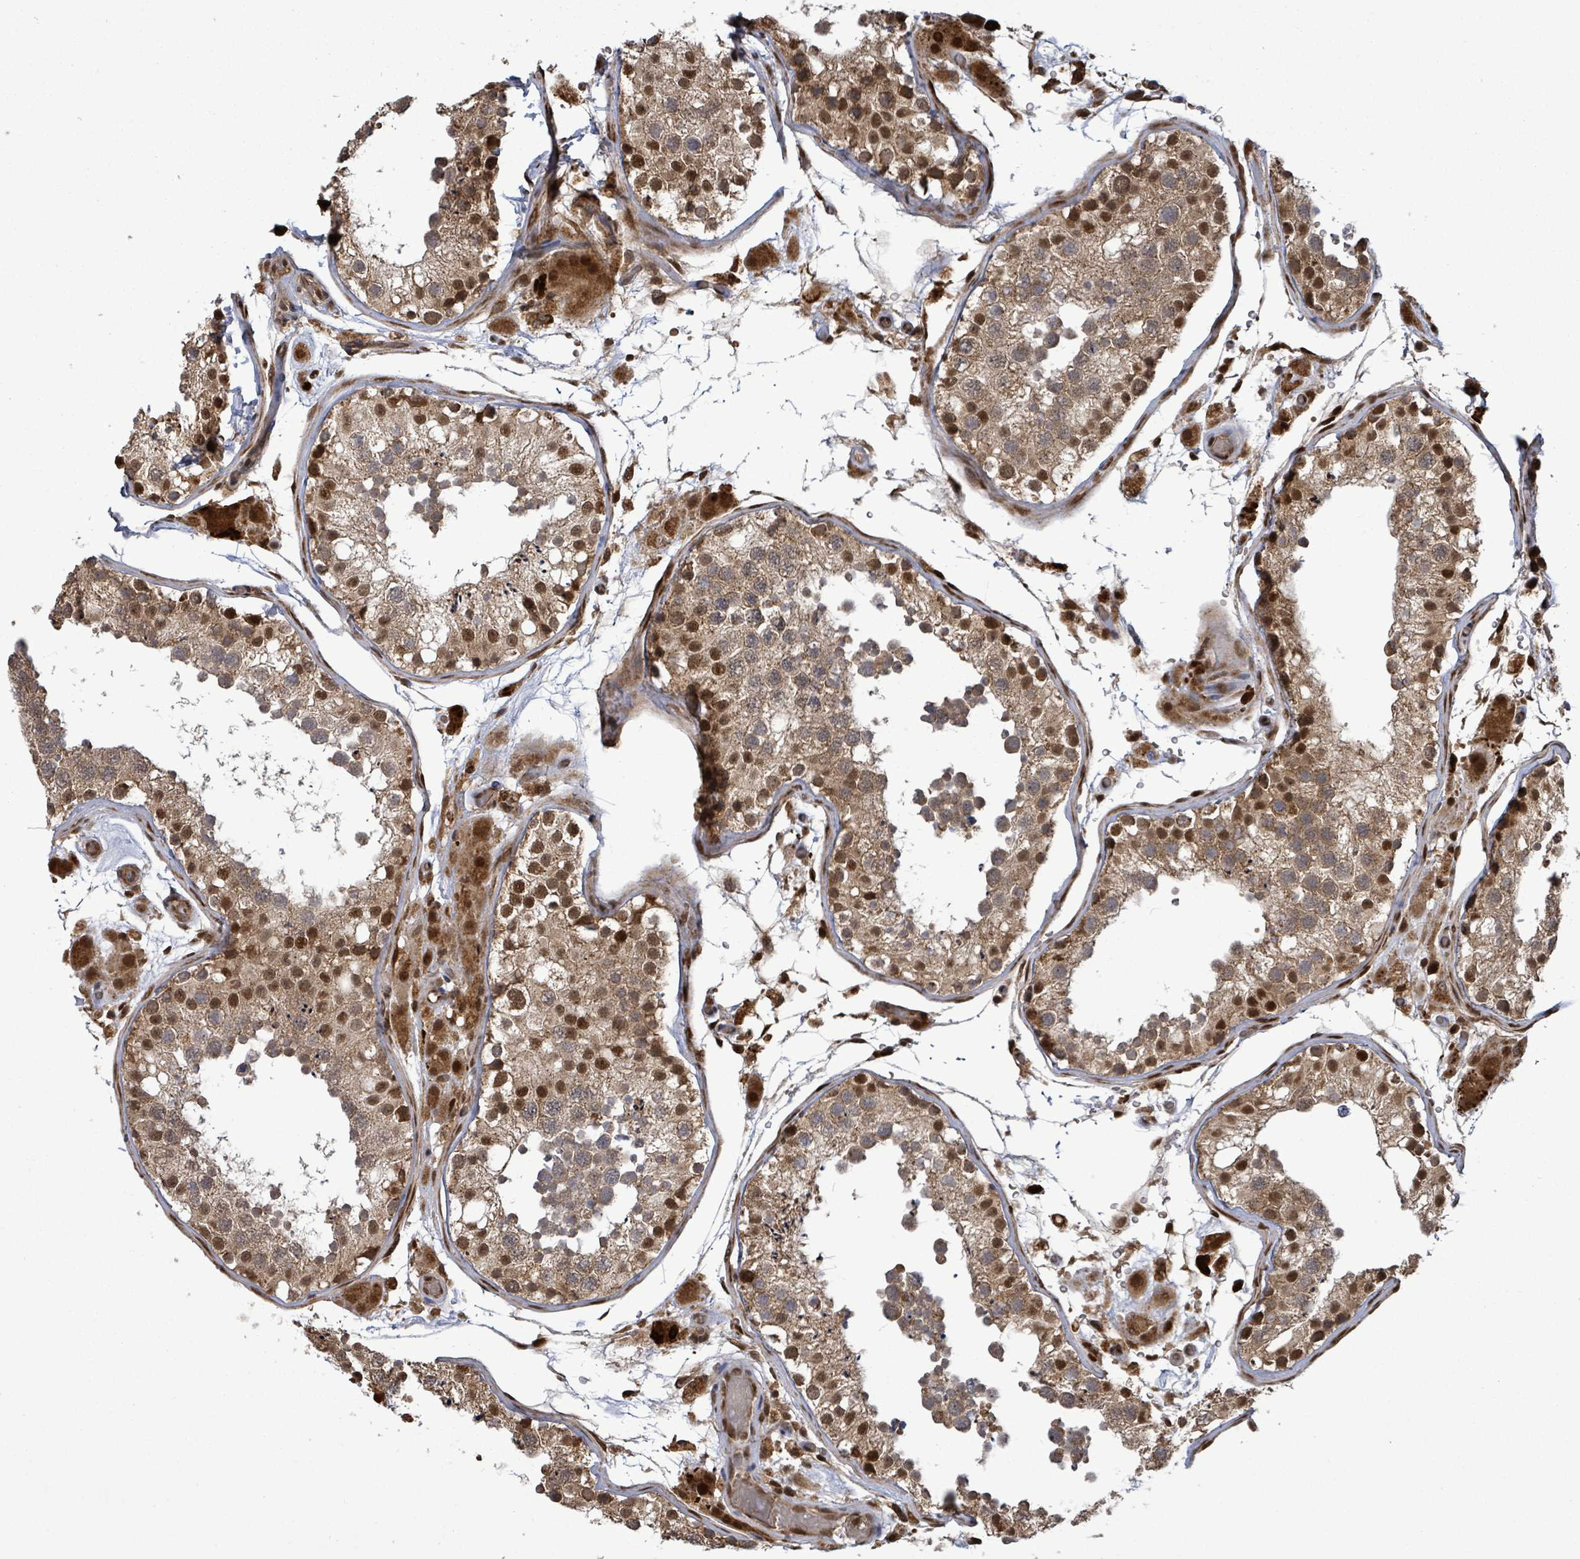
{"staining": {"intensity": "moderate", "quantity": ">75%", "location": "cytoplasmic/membranous,nuclear"}, "tissue": "testis", "cell_type": "Cells in seminiferous ducts", "image_type": "normal", "snomed": [{"axis": "morphology", "description": "Normal tissue, NOS"}, {"axis": "topography", "description": "Testis"}], "caption": "A brown stain labels moderate cytoplasmic/membranous,nuclear staining of a protein in cells in seminiferous ducts of normal human testis. The protein is stained brown, and the nuclei are stained in blue (DAB IHC with brightfield microscopy, high magnification).", "gene": "PATZ1", "patient": {"sex": "male", "age": 26}}